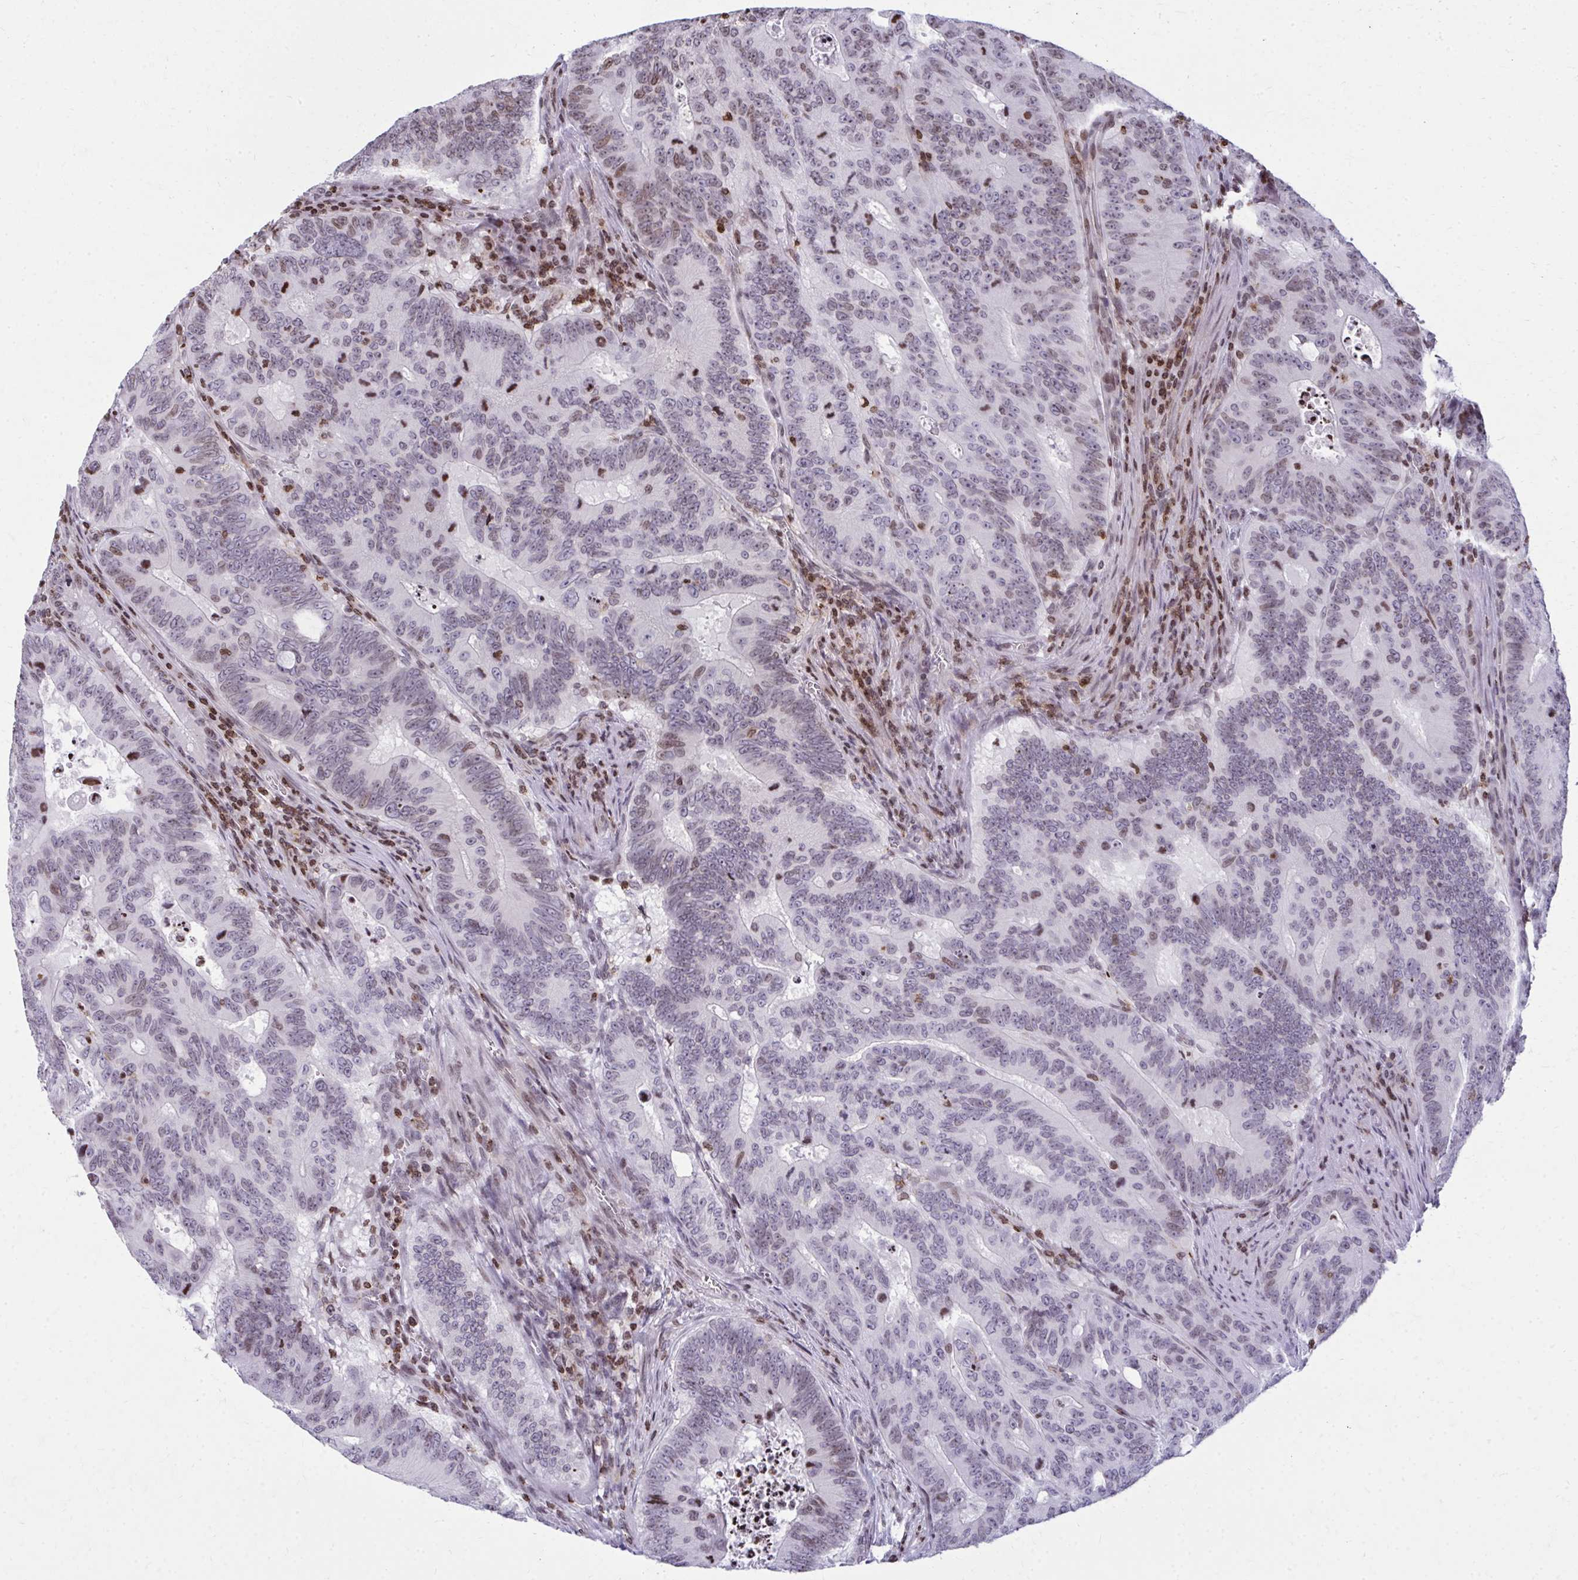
{"staining": {"intensity": "weak", "quantity": "25%-75%", "location": "nuclear"}, "tissue": "colorectal cancer", "cell_type": "Tumor cells", "image_type": "cancer", "snomed": [{"axis": "morphology", "description": "Adenocarcinoma, NOS"}, {"axis": "topography", "description": "Colon"}], "caption": "Colorectal cancer (adenocarcinoma) tissue displays weak nuclear staining in approximately 25%-75% of tumor cells", "gene": "AP5M1", "patient": {"sex": "male", "age": 62}}